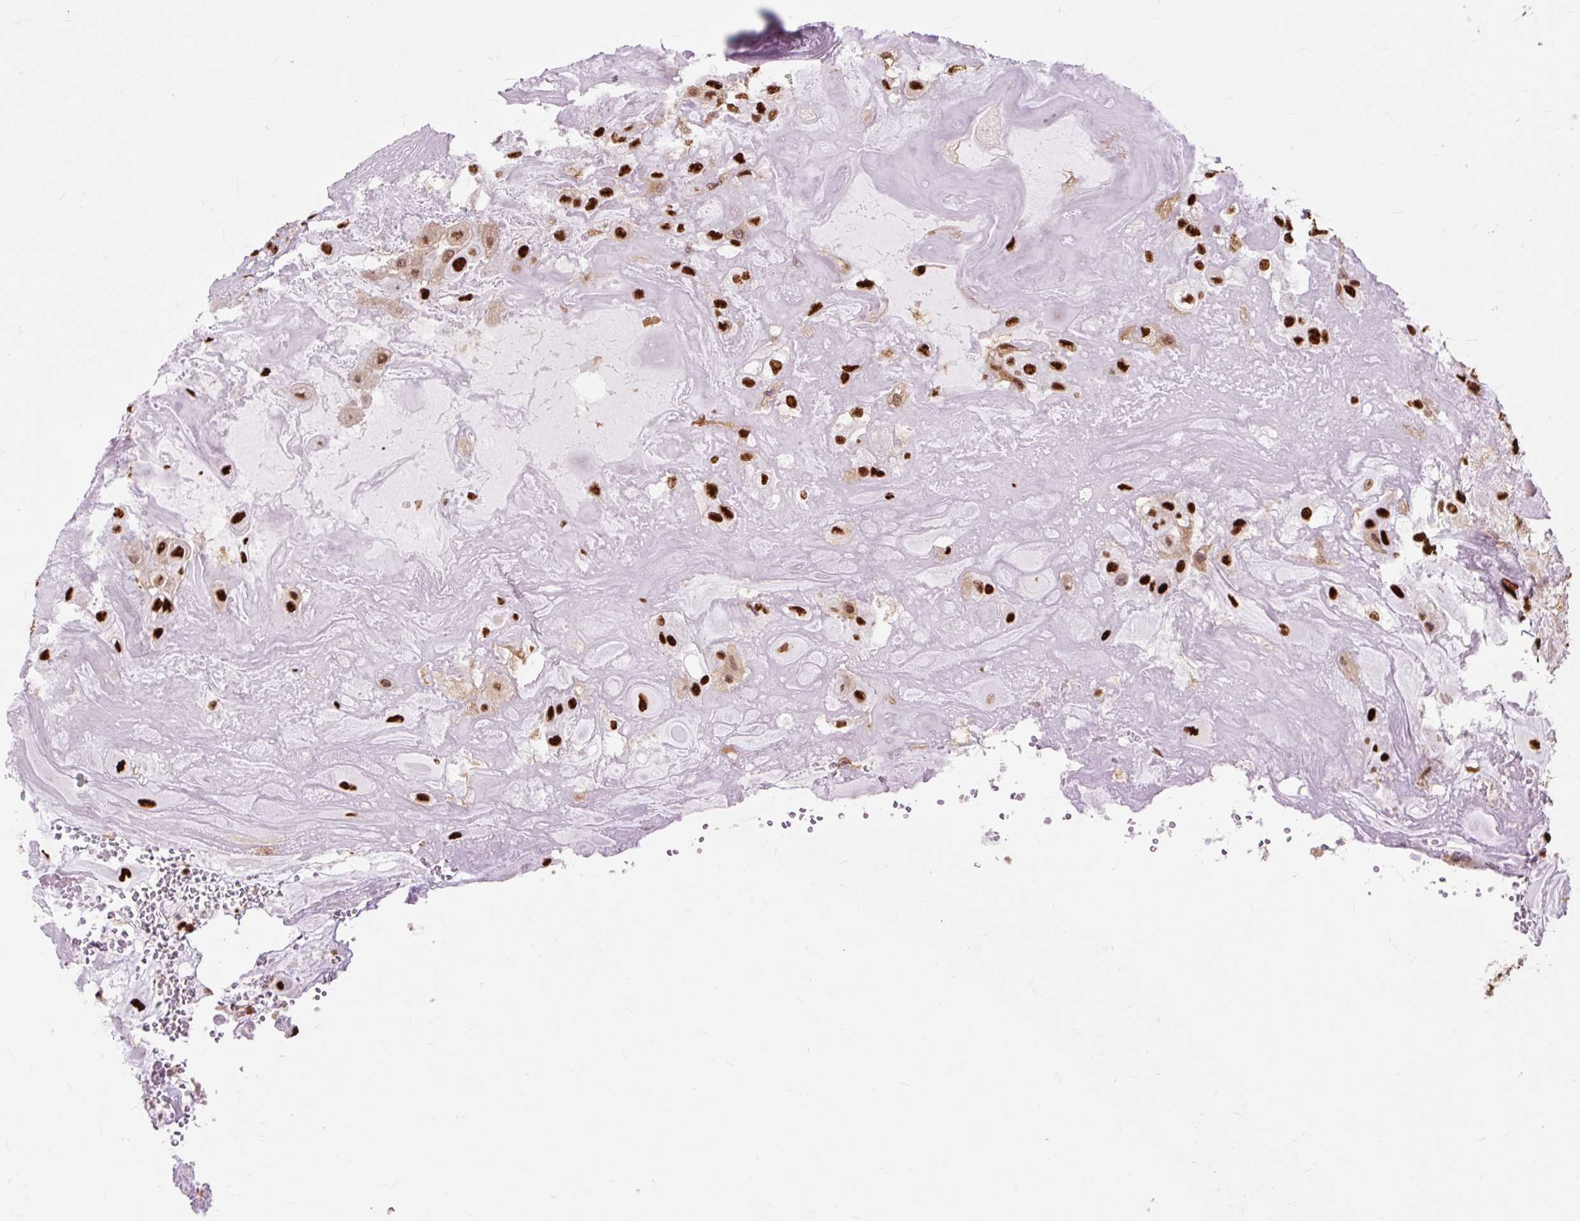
{"staining": {"intensity": "strong", "quantity": ">75%", "location": "nuclear"}, "tissue": "placenta", "cell_type": "Decidual cells", "image_type": "normal", "snomed": [{"axis": "morphology", "description": "Normal tissue, NOS"}, {"axis": "topography", "description": "Placenta"}], "caption": "Strong nuclear protein positivity is appreciated in approximately >75% of decidual cells in placenta.", "gene": "XRCC6", "patient": {"sex": "female", "age": 32}}